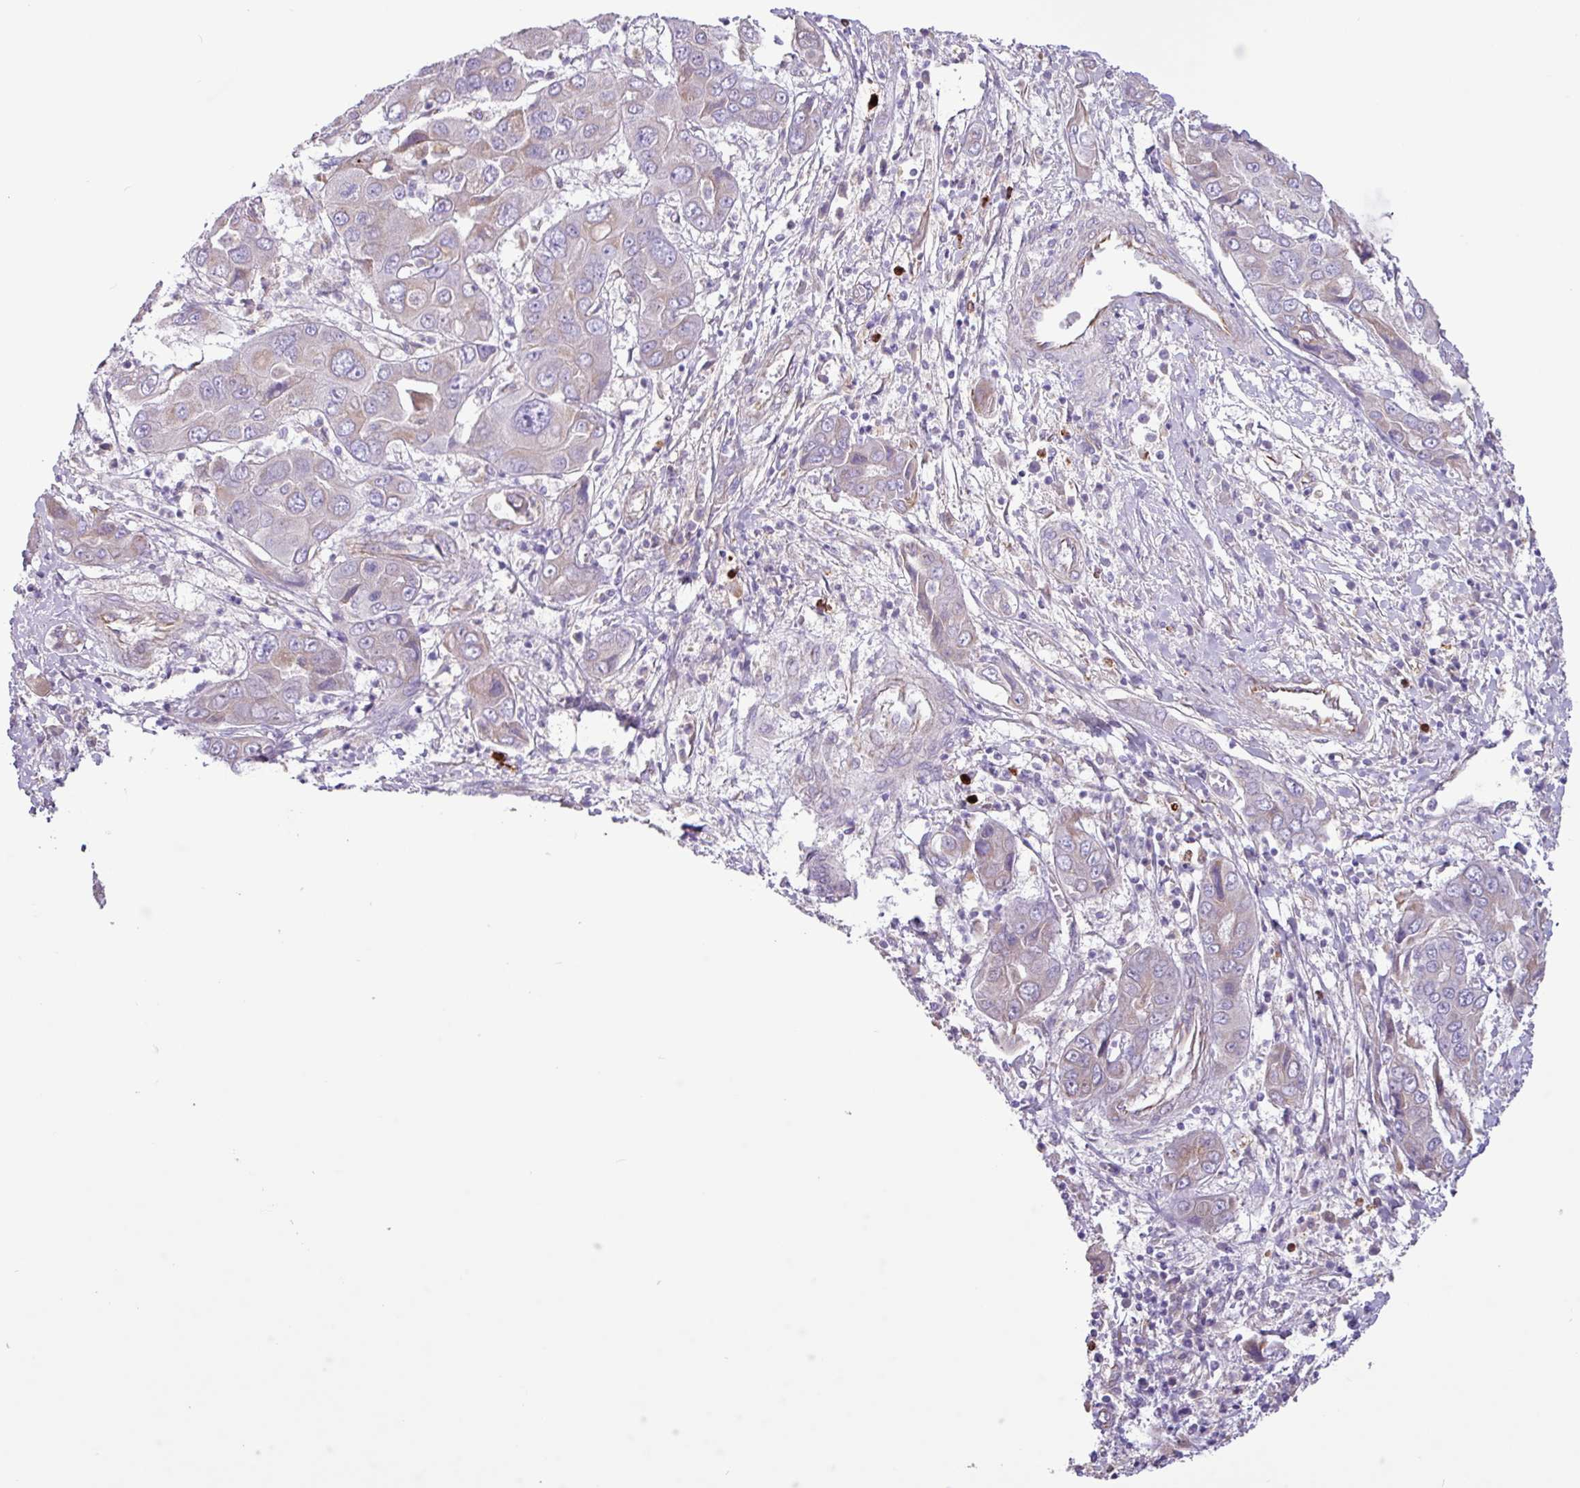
{"staining": {"intensity": "weak", "quantity": "25%-75%", "location": "cytoplasmic/membranous"}, "tissue": "liver cancer", "cell_type": "Tumor cells", "image_type": "cancer", "snomed": [{"axis": "morphology", "description": "Cholangiocarcinoma"}, {"axis": "topography", "description": "Liver"}], "caption": "Immunohistochemical staining of human liver cancer reveals low levels of weak cytoplasmic/membranous staining in about 25%-75% of tumor cells. (Brightfield microscopy of DAB IHC at high magnification).", "gene": "MRM2", "patient": {"sex": "male", "age": 67}}